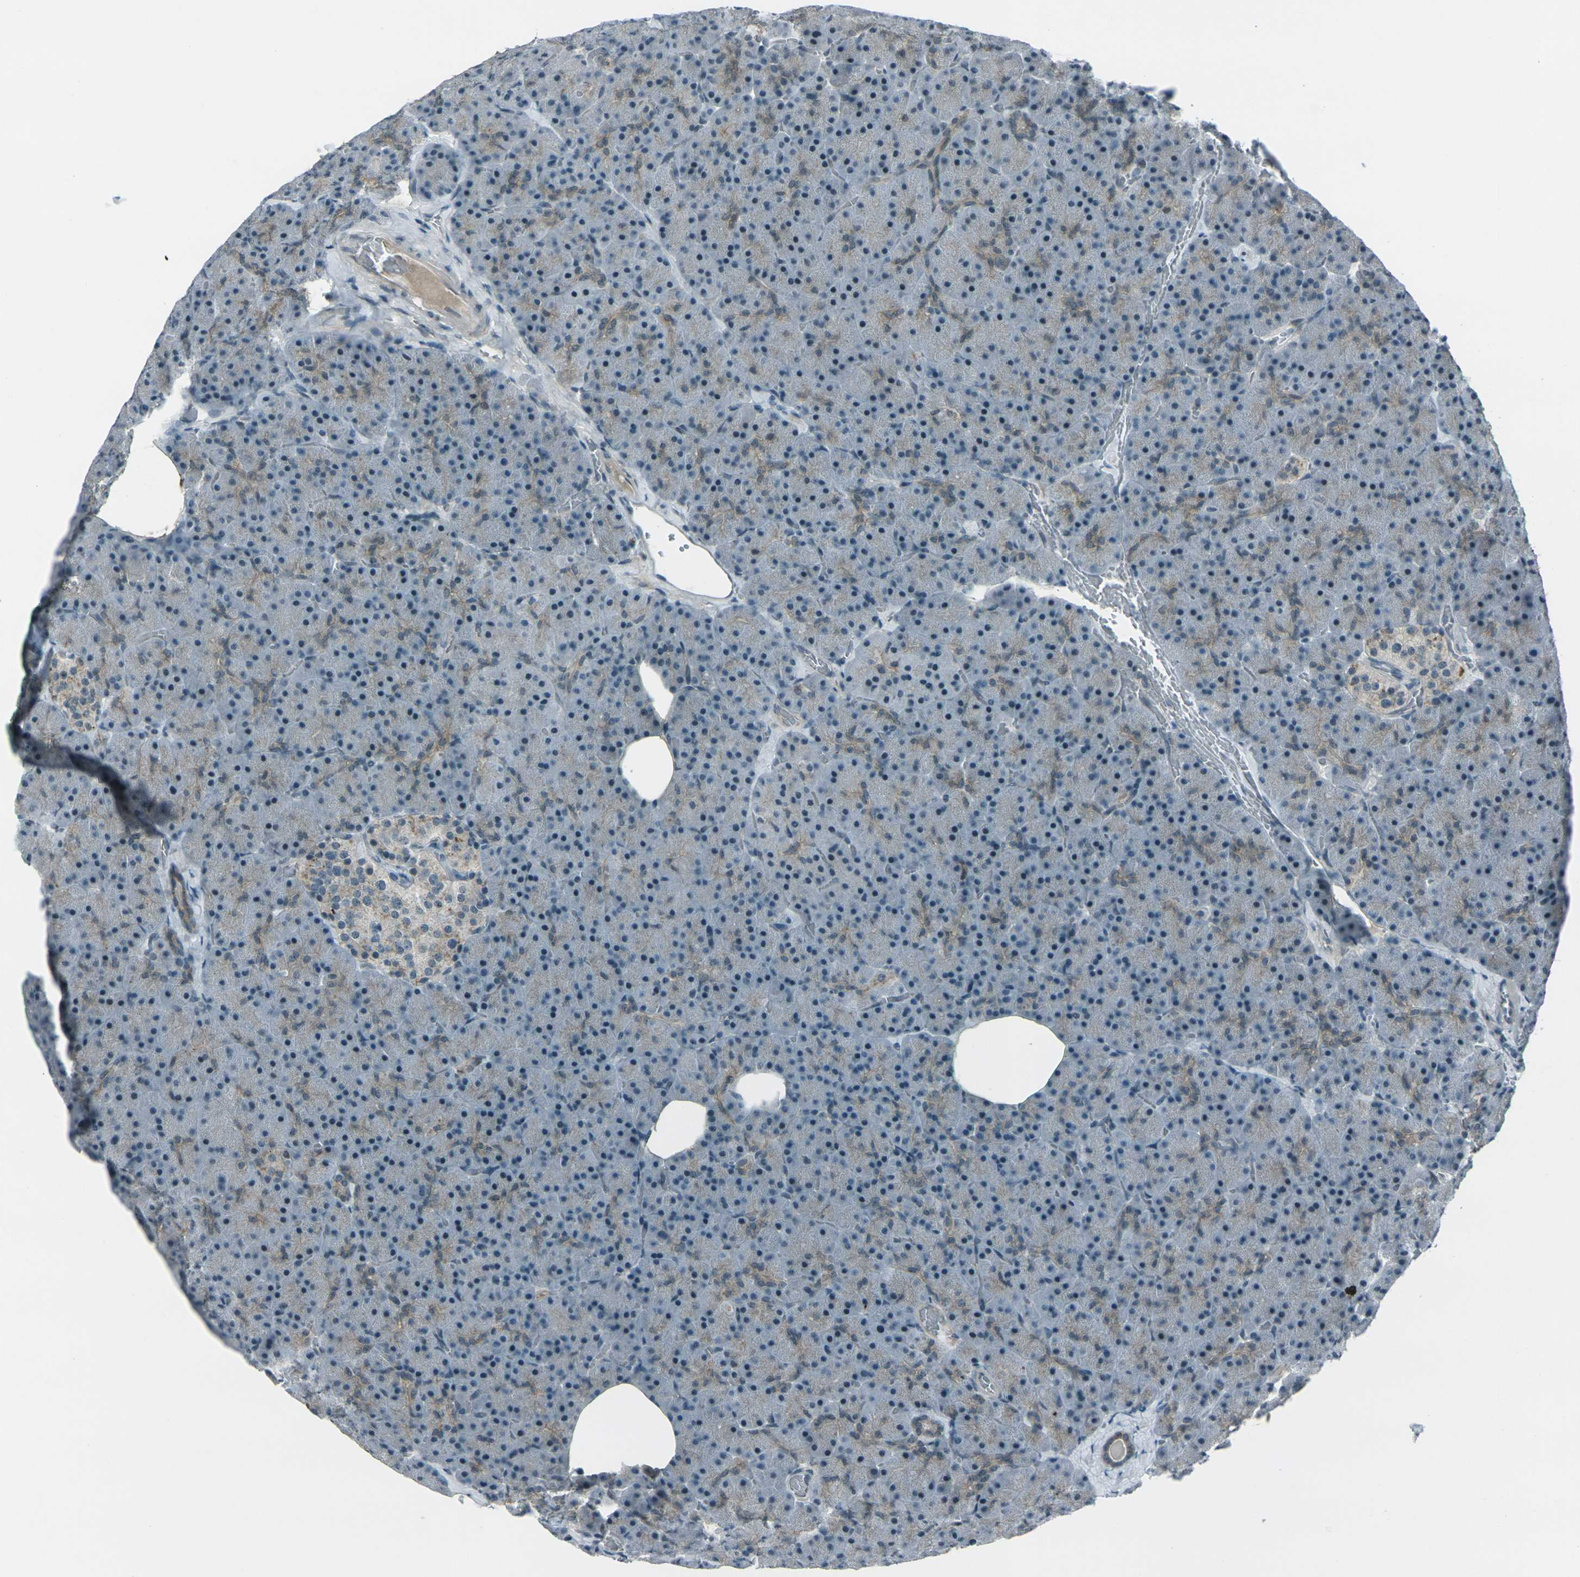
{"staining": {"intensity": "weak", "quantity": "<25%", "location": "cytoplasmic/membranous"}, "tissue": "pancreas", "cell_type": "Exocrine glandular cells", "image_type": "normal", "snomed": [{"axis": "morphology", "description": "Normal tissue, NOS"}, {"axis": "topography", "description": "Pancreas"}], "caption": "Immunohistochemistry photomicrograph of unremarkable pancreas: human pancreas stained with DAB reveals no significant protein positivity in exocrine glandular cells.", "gene": "GPR19", "patient": {"sex": "female", "age": 35}}